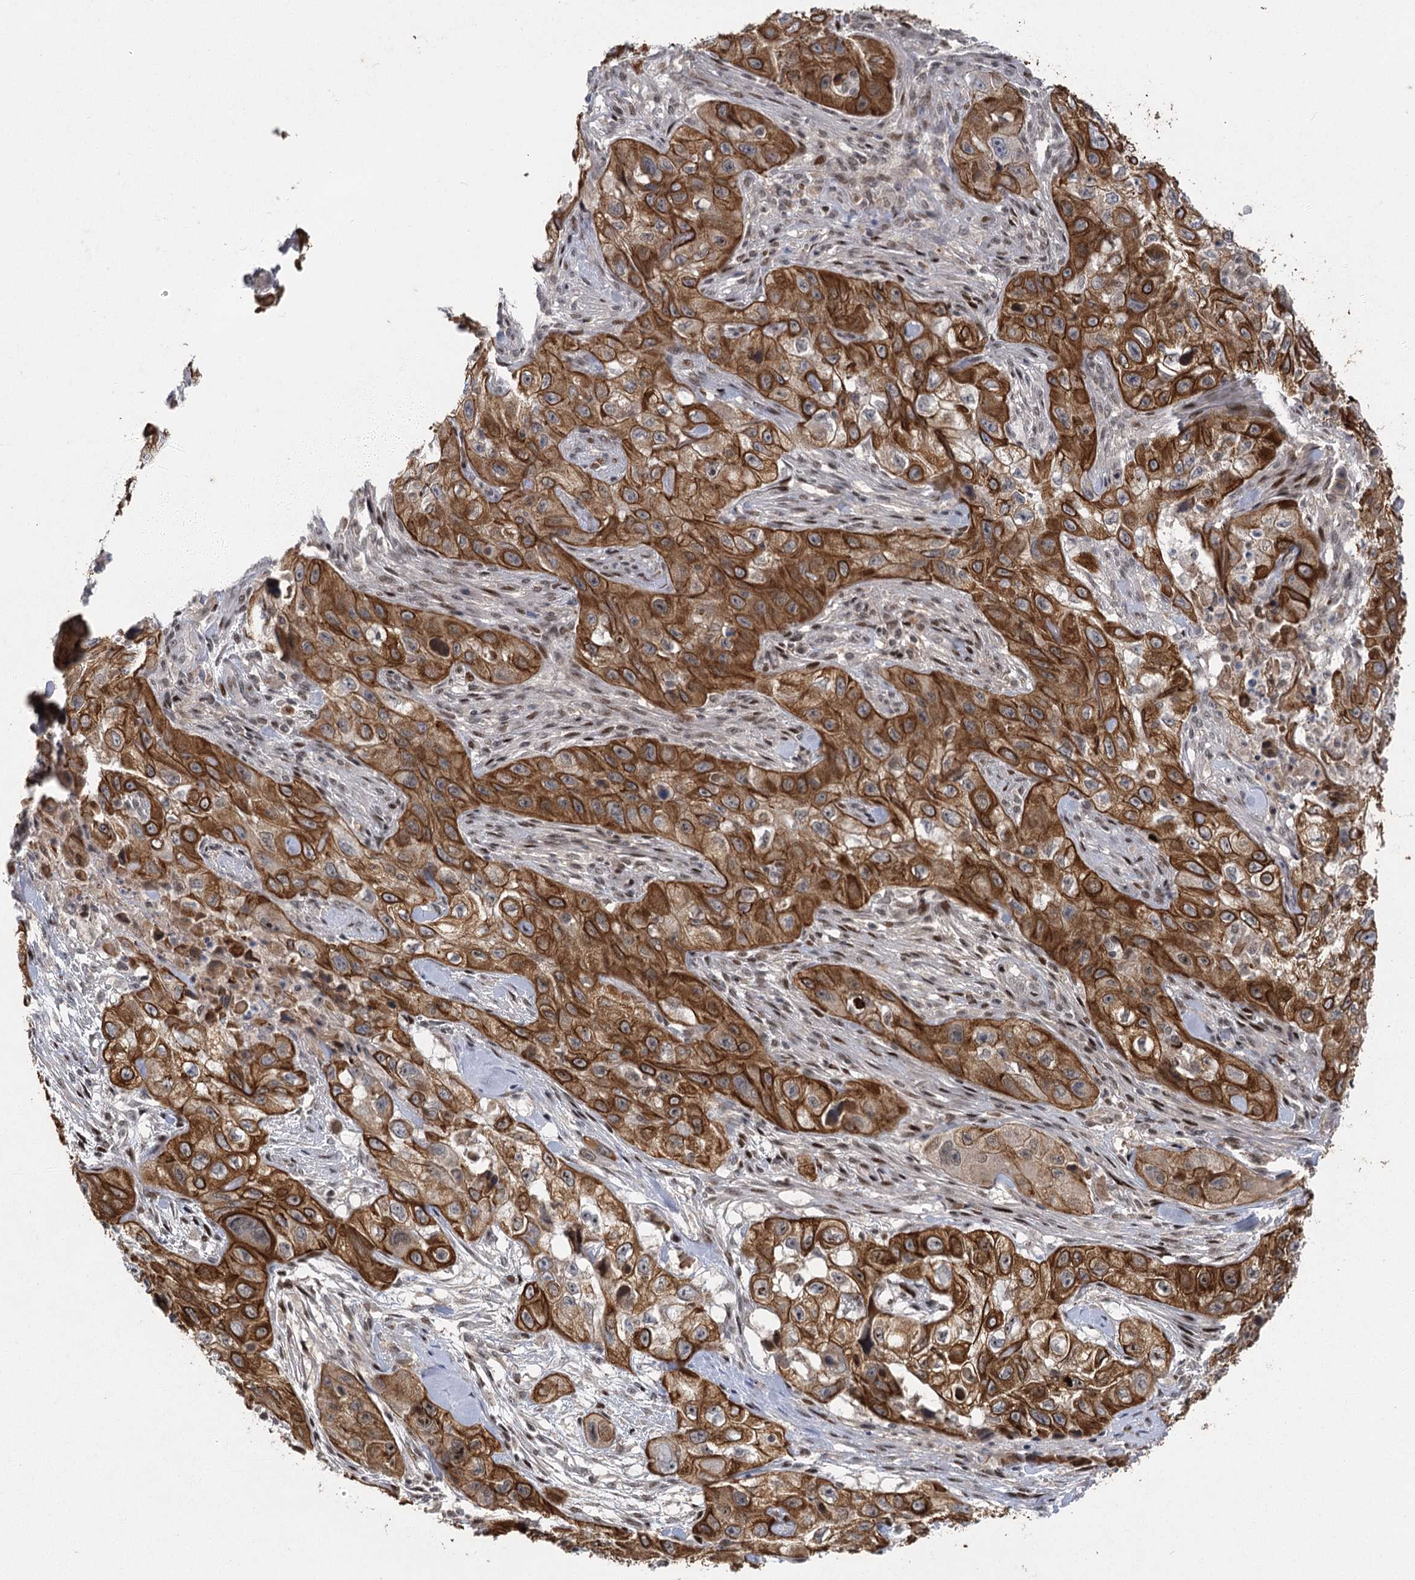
{"staining": {"intensity": "moderate", "quantity": ">75%", "location": "cytoplasmic/membranous"}, "tissue": "skin cancer", "cell_type": "Tumor cells", "image_type": "cancer", "snomed": [{"axis": "morphology", "description": "Squamous cell carcinoma, NOS"}, {"axis": "topography", "description": "Skin"}, {"axis": "topography", "description": "Subcutis"}], "caption": "Immunohistochemistry (IHC) (DAB) staining of human skin squamous cell carcinoma demonstrates moderate cytoplasmic/membranous protein staining in about >75% of tumor cells.", "gene": "IL11RA", "patient": {"sex": "male", "age": 73}}